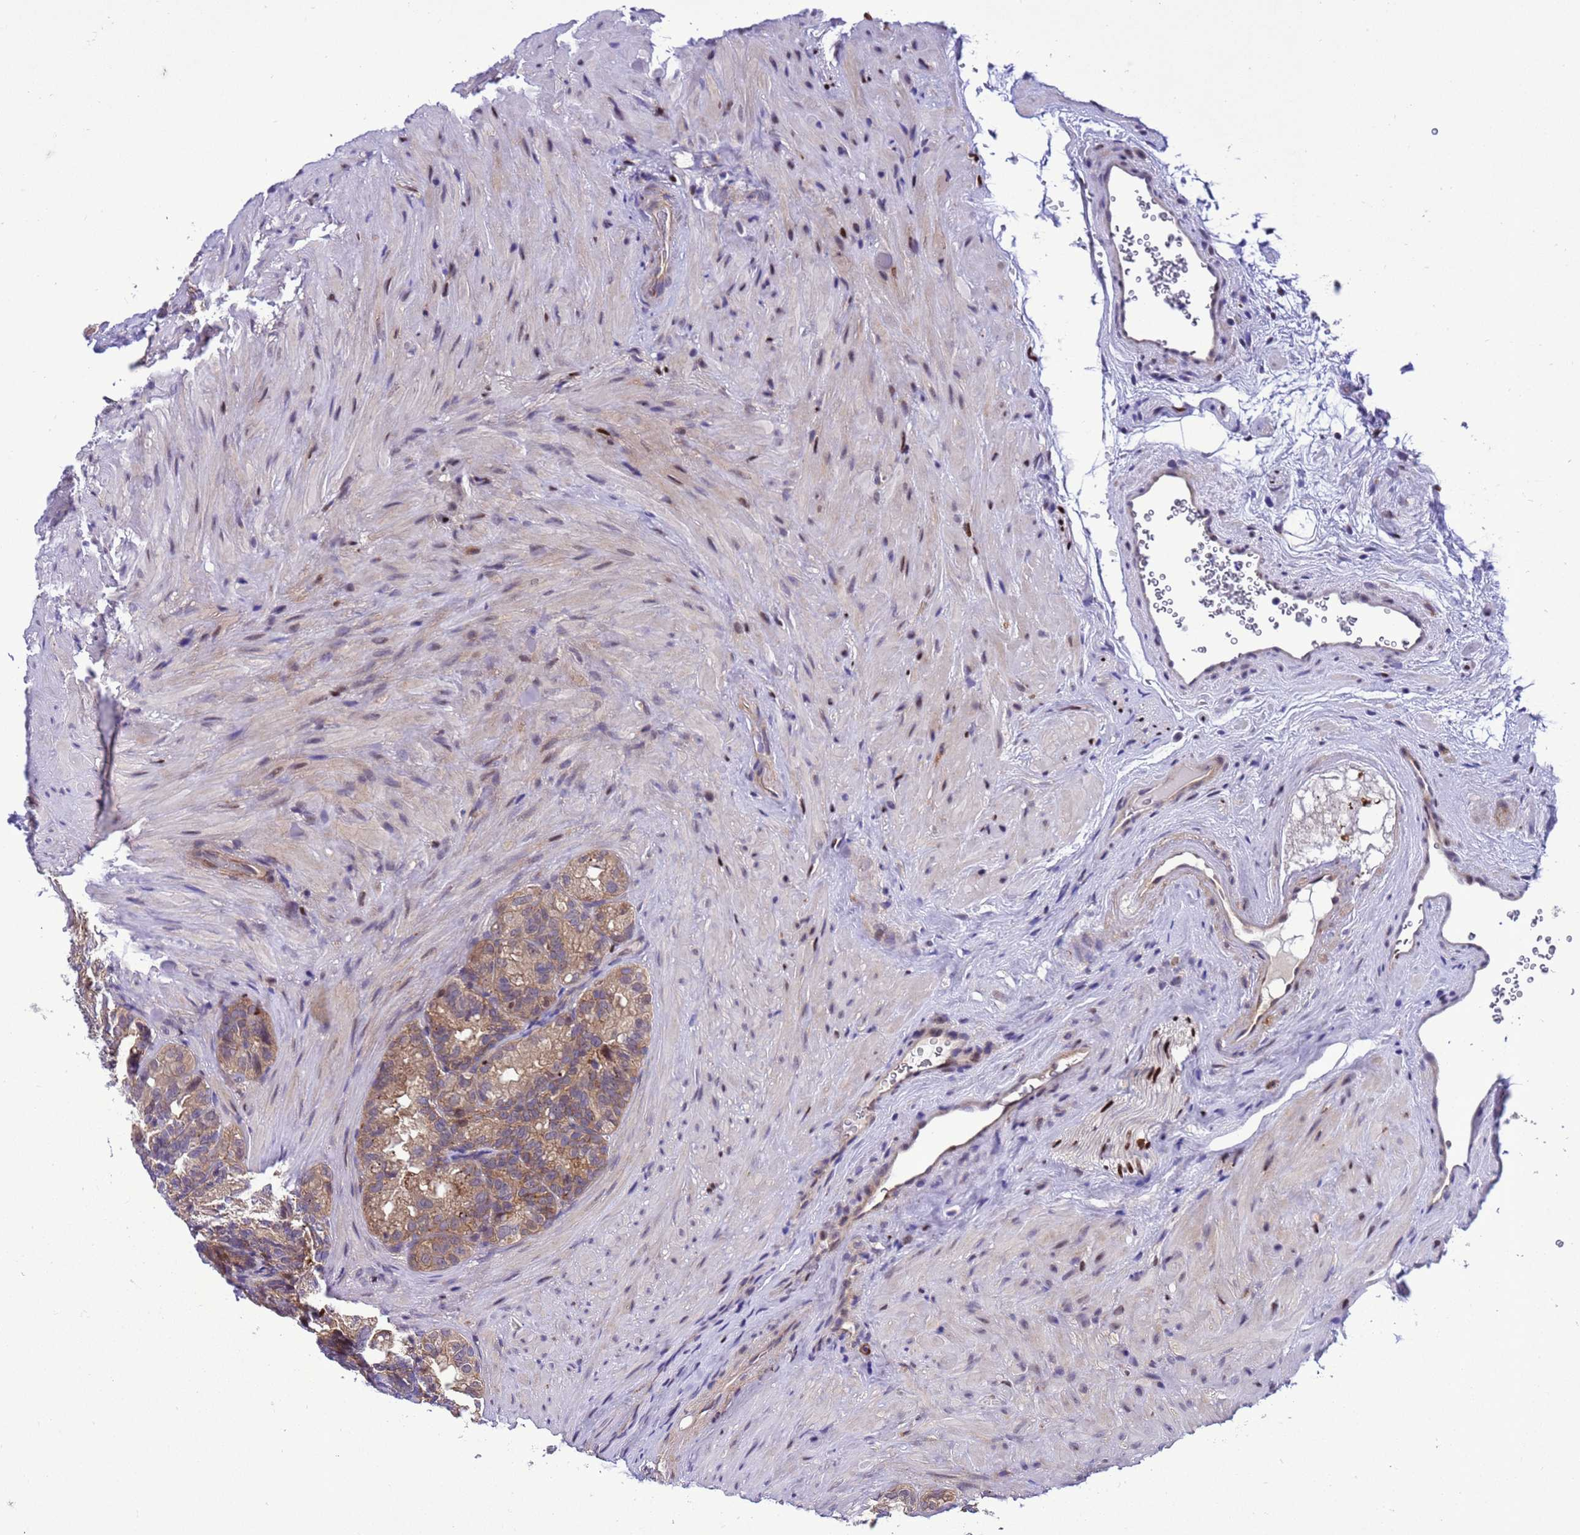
{"staining": {"intensity": "moderate", "quantity": ">75%", "location": "cytoplasmic/membranous"}, "tissue": "seminal vesicle", "cell_type": "Glandular cells", "image_type": "normal", "snomed": [{"axis": "morphology", "description": "Normal tissue, NOS"}, {"axis": "topography", "description": "Seminal veicle"}], "caption": "Immunohistochemistry (IHC) (DAB) staining of unremarkable human seminal vesicle demonstrates moderate cytoplasmic/membranous protein staining in about >75% of glandular cells.", "gene": "RASD1", "patient": {"sex": "male", "age": 60}}